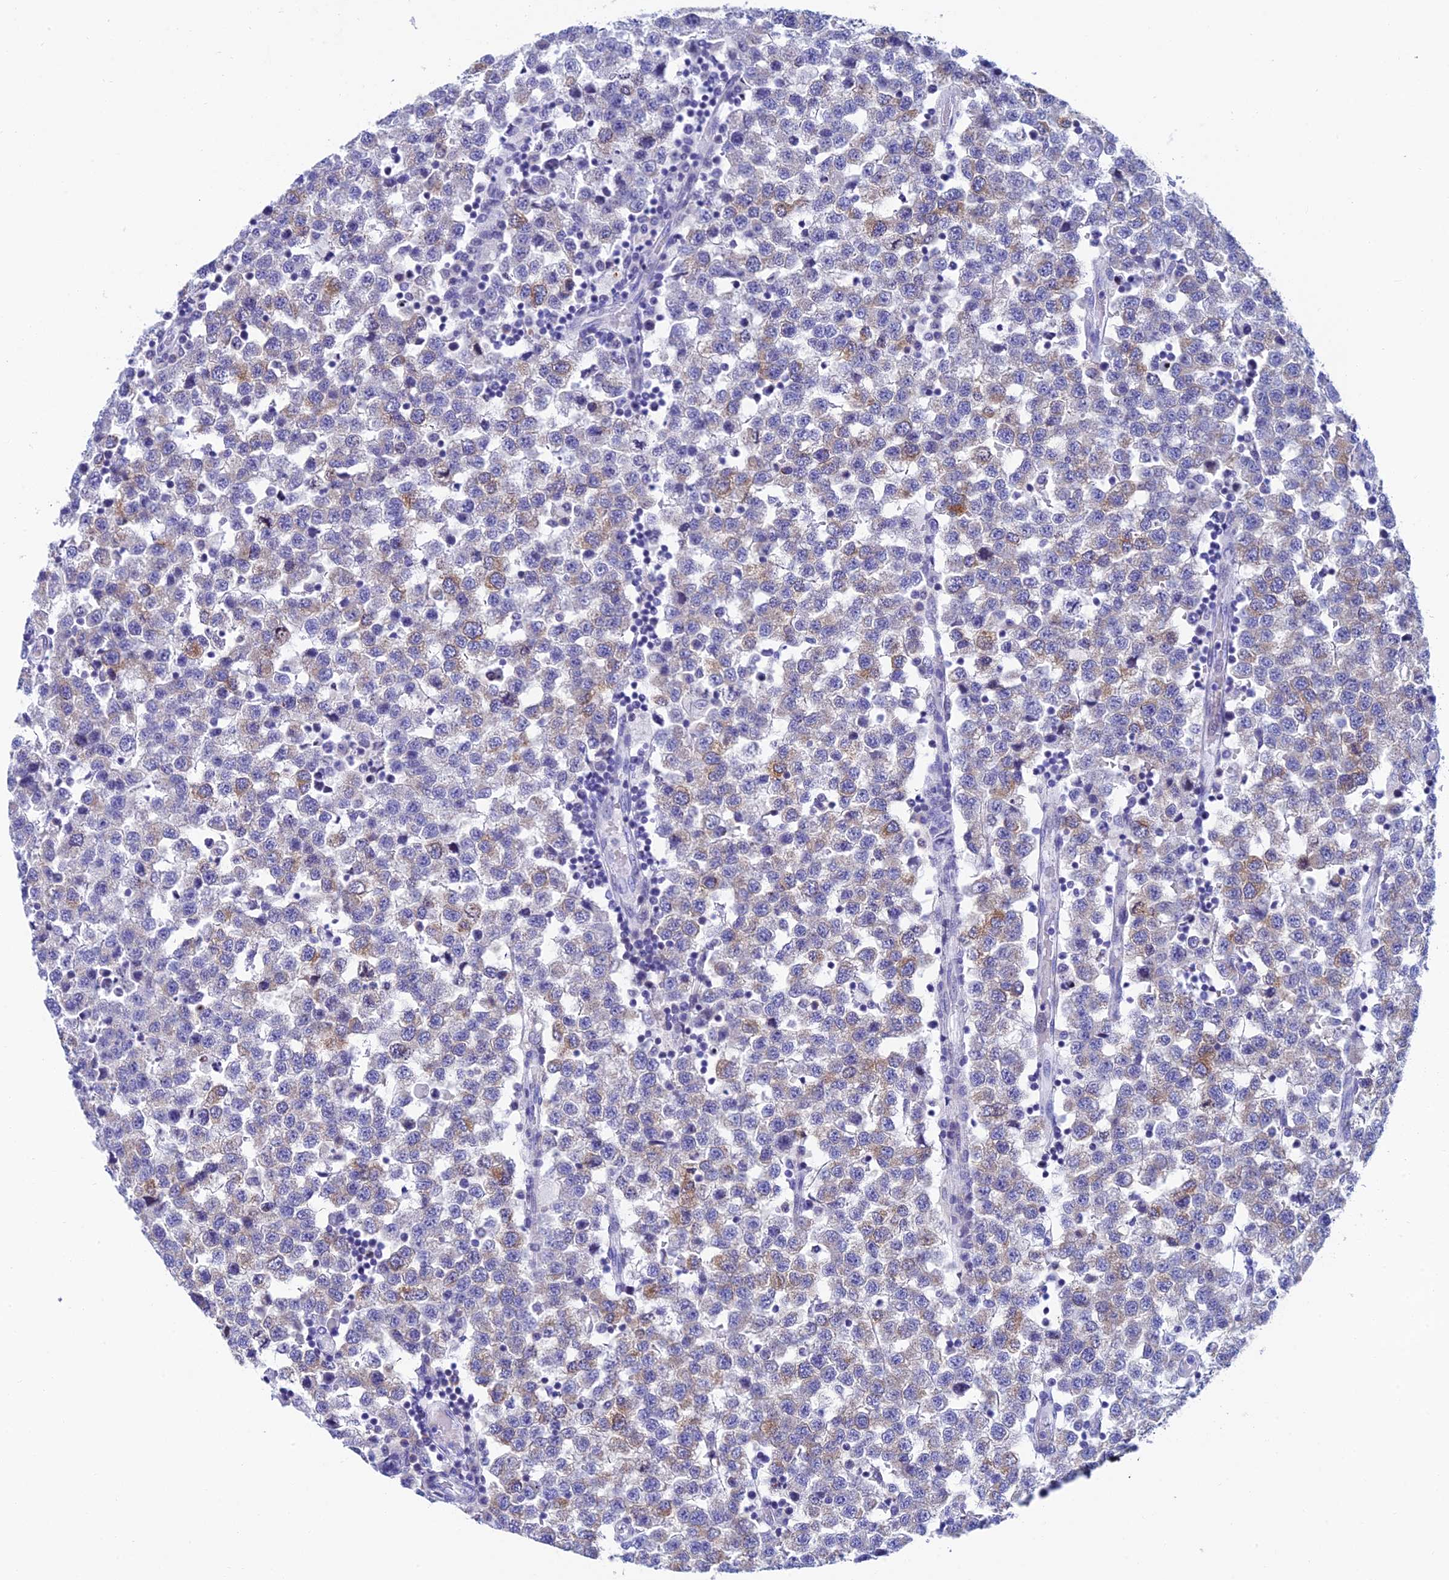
{"staining": {"intensity": "moderate", "quantity": "<25%", "location": "cytoplasmic/membranous"}, "tissue": "testis cancer", "cell_type": "Tumor cells", "image_type": "cancer", "snomed": [{"axis": "morphology", "description": "Seminoma, NOS"}, {"axis": "topography", "description": "Testis"}], "caption": "The micrograph reveals staining of testis cancer, revealing moderate cytoplasmic/membranous protein expression (brown color) within tumor cells. The staining is performed using DAB brown chromogen to label protein expression. The nuclei are counter-stained blue using hematoxylin.", "gene": "REEP4", "patient": {"sex": "male", "age": 34}}